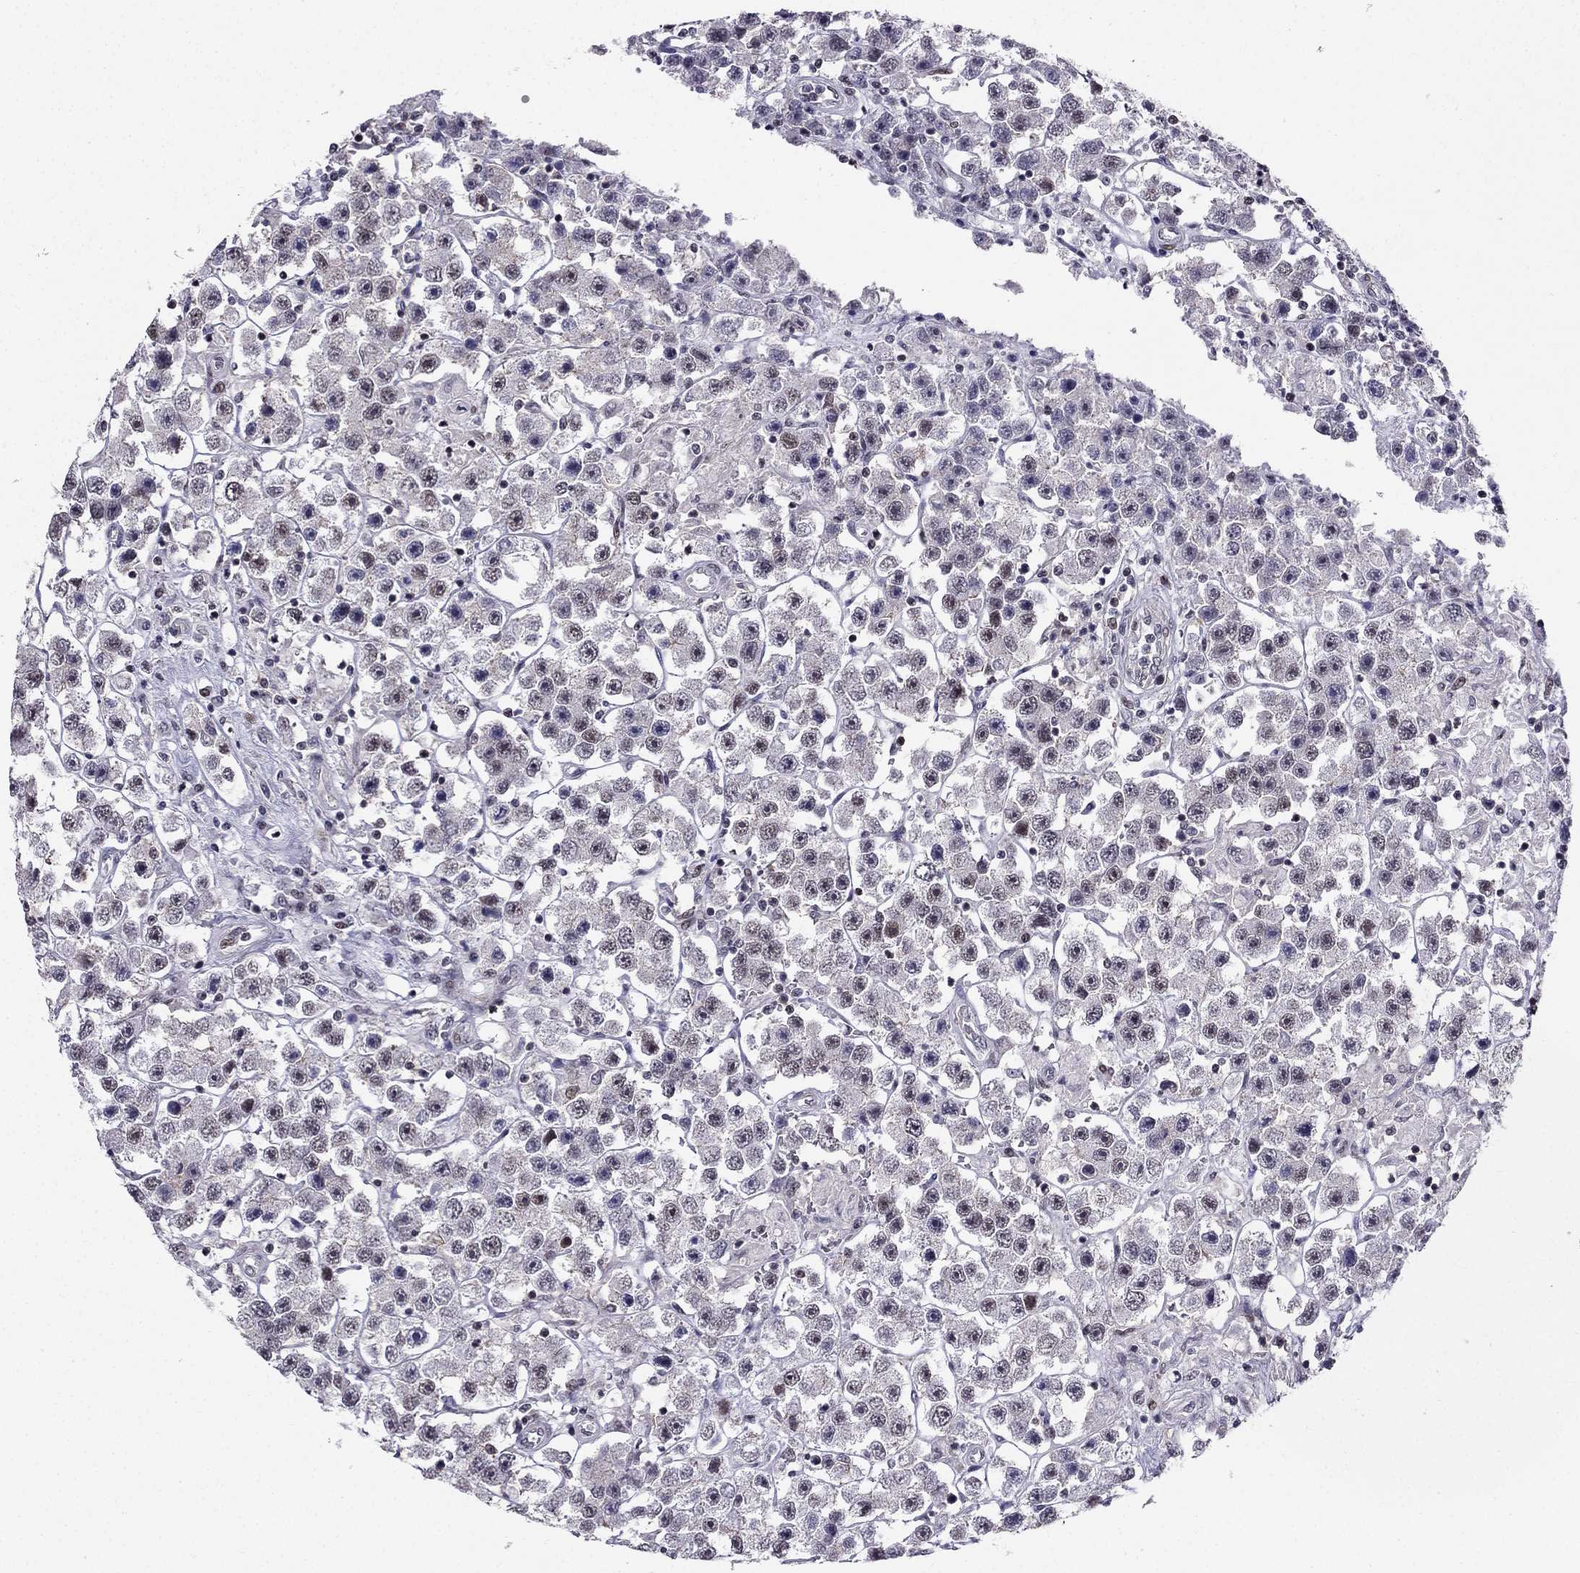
{"staining": {"intensity": "negative", "quantity": "none", "location": "none"}, "tissue": "testis cancer", "cell_type": "Tumor cells", "image_type": "cancer", "snomed": [{"axis": "morphology", "description": "Seminoma, NOS"}, {"axis": "topography", "description": "Testis"}], "caption": "Immunohistochemical staining of human seminoma (testis) displays no significant positivity in tumor cells.", "gene": "RPRD2", "patient": {"sex": "male", "age": 45}}